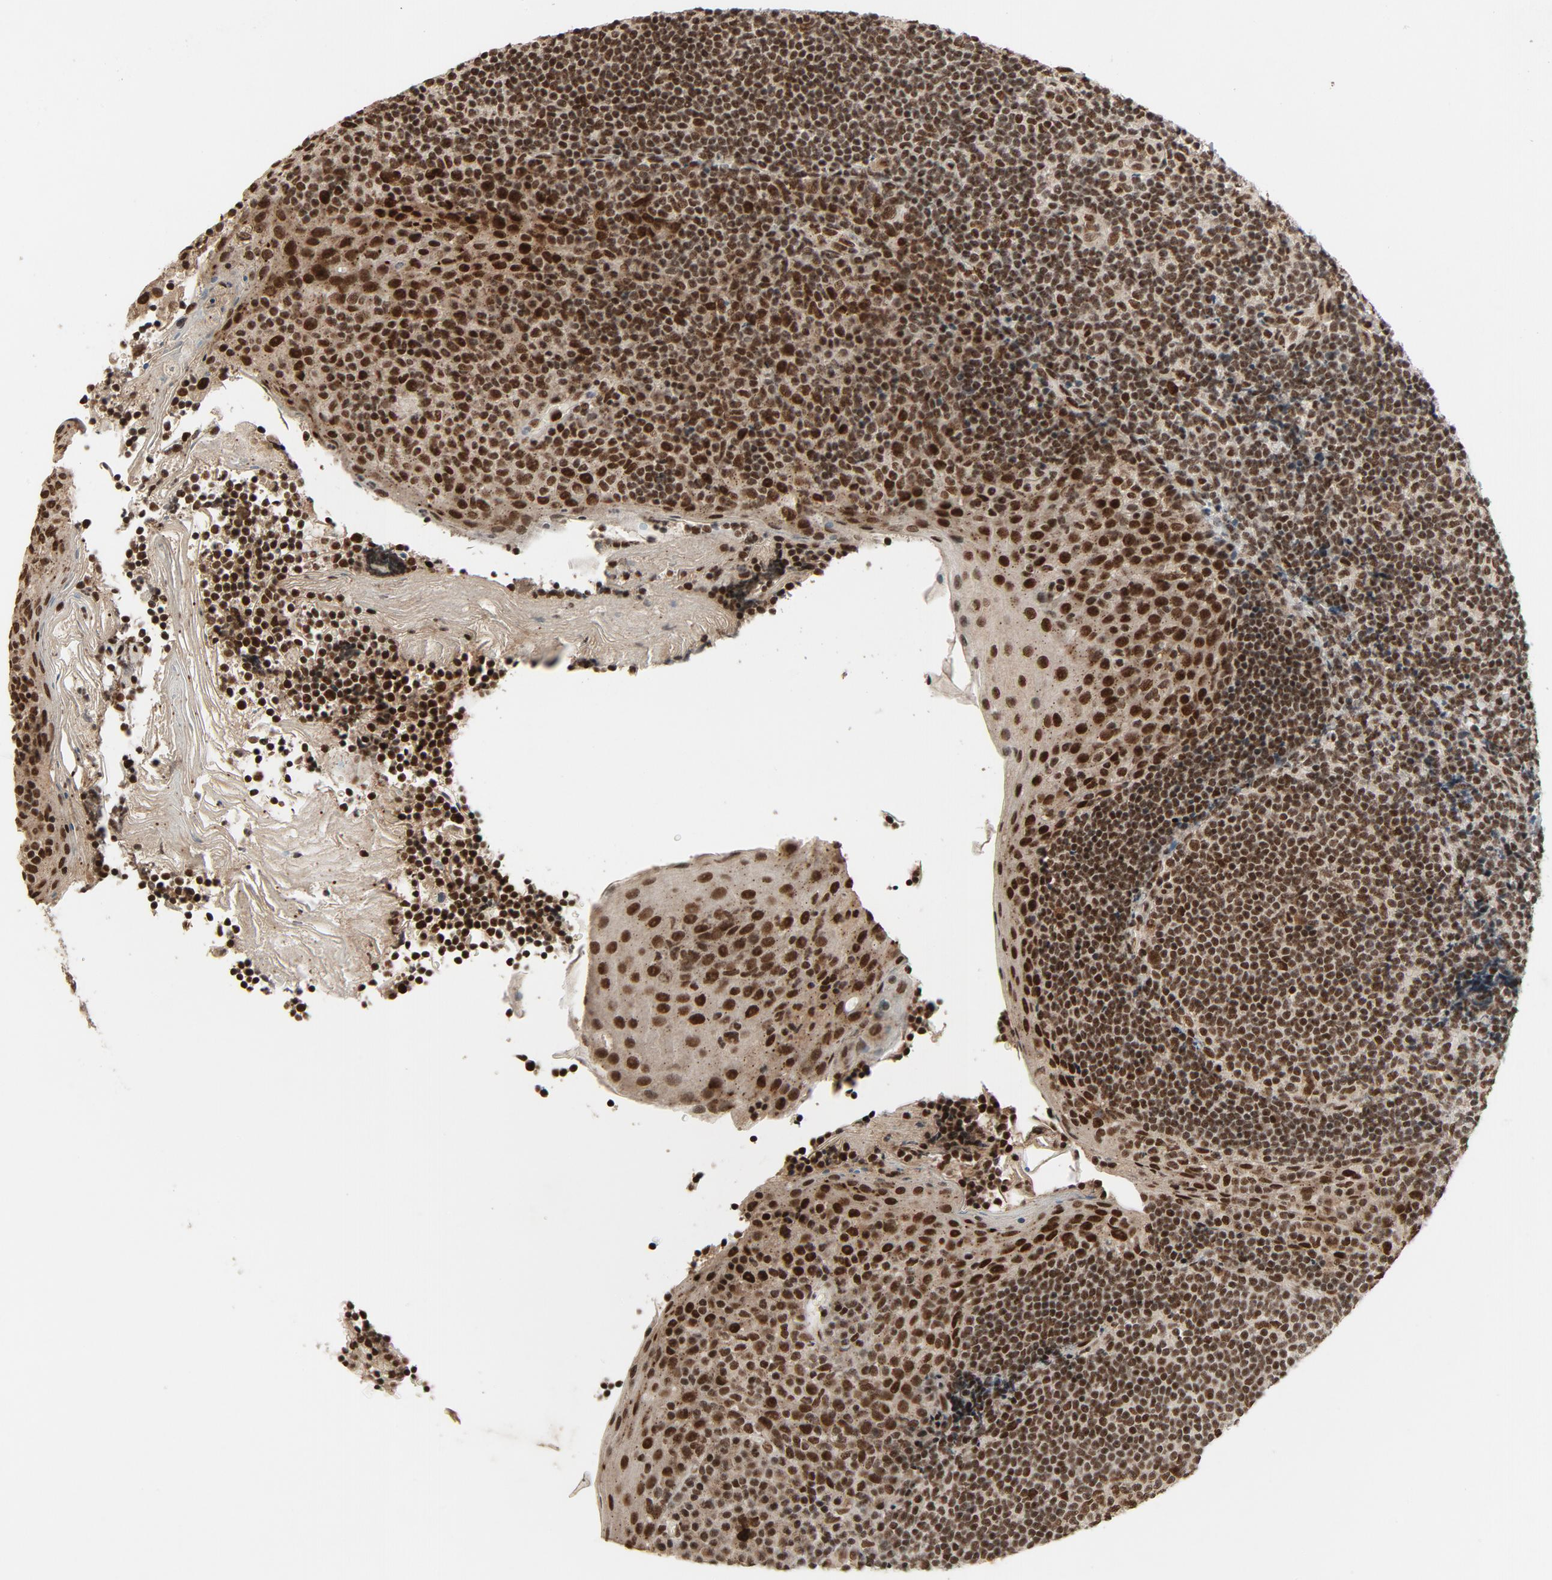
{"staining": {"intensity": "strong", "quantity": ">75%", "location": "nuclear"}, "tissue": "tonsil", "cell_type": "Germinal center cells", "image_type": "normal", "snomed": [{"axis": "morphology", "description": "Normal tissue, NOS"}, {"axis": "topography", "description": "Tonsil"}], "caption": "Germinal center cells exhibit high levels of strong nuclear positivity in about >75% of cells in benign human tonsil.", "gene": "SMARCD1", "patient": {"sex": "male", "age": 31}}